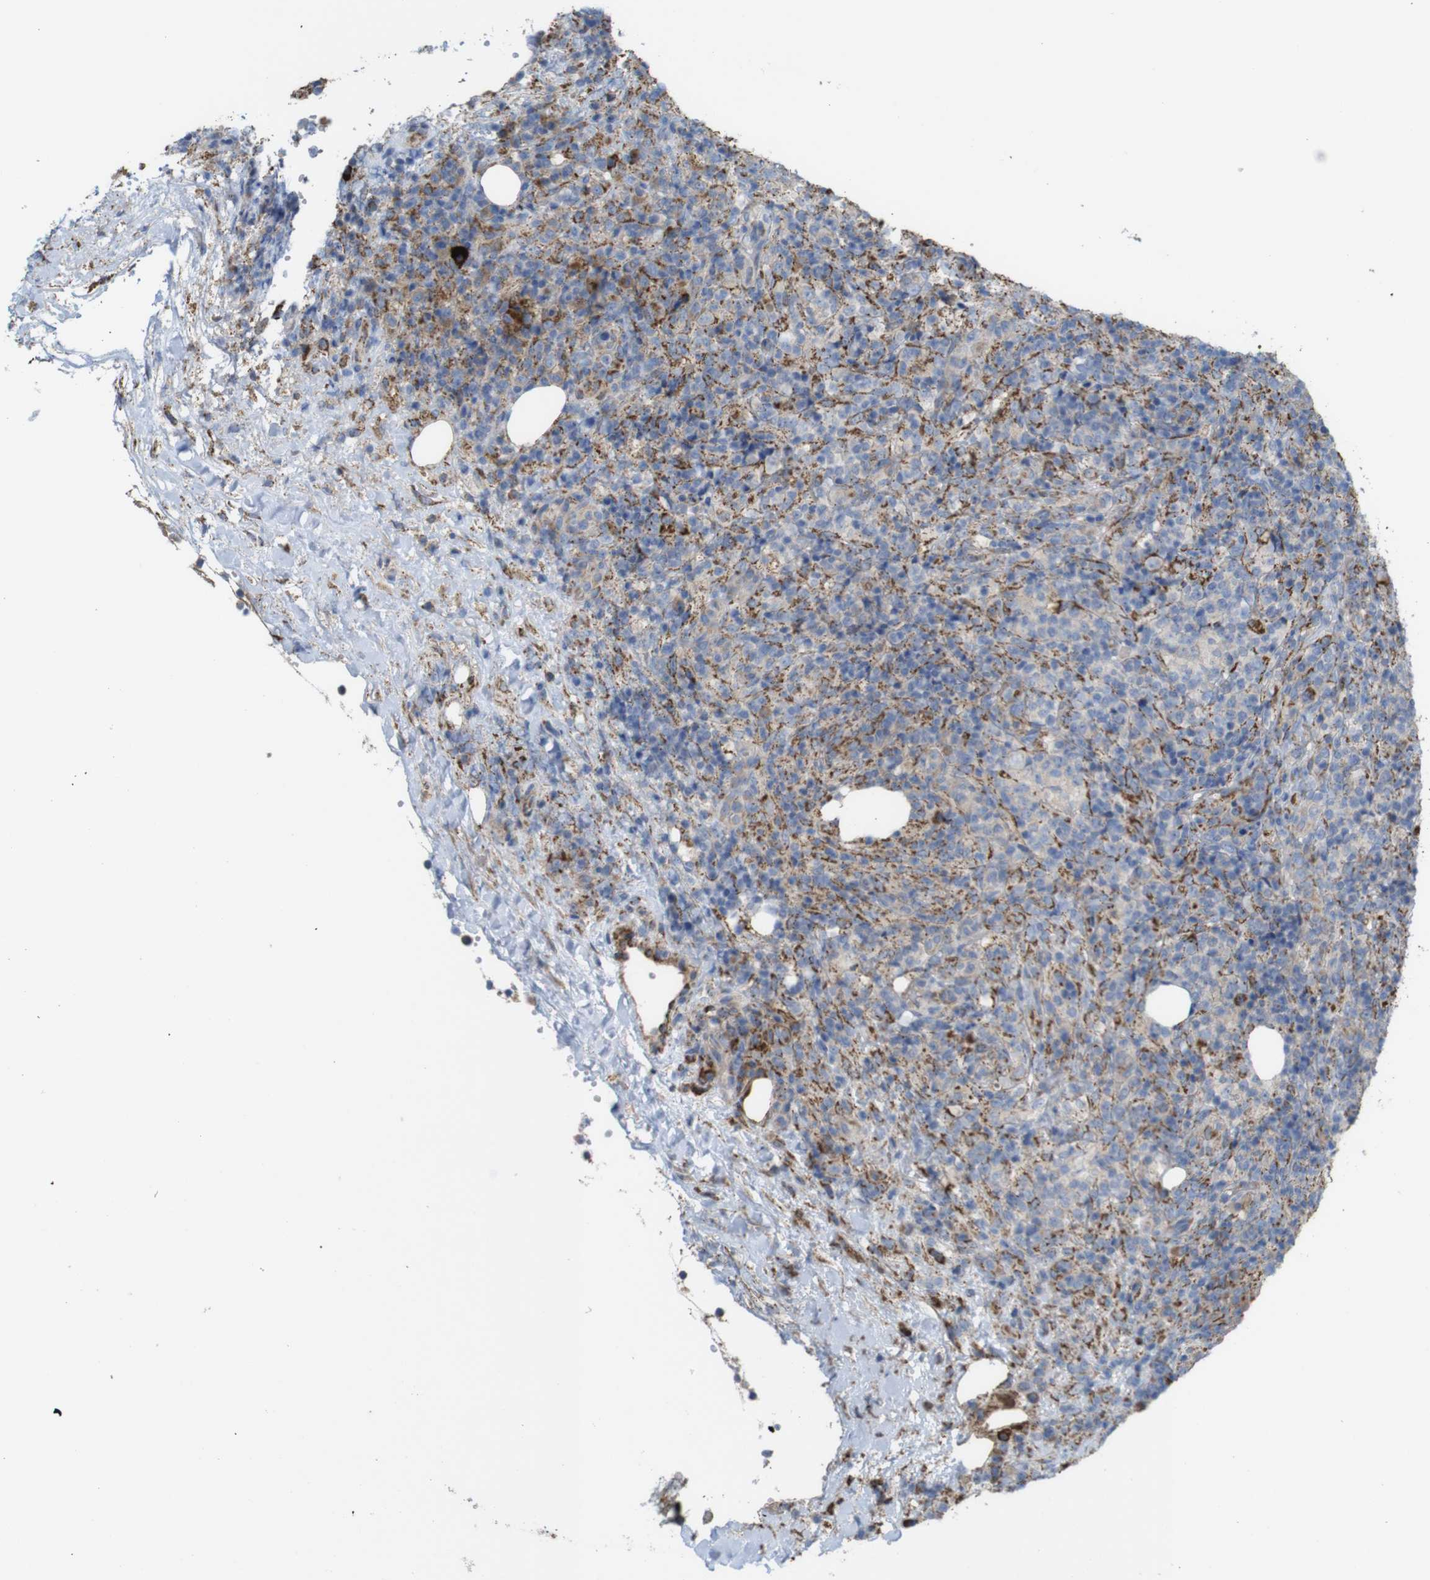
{"staining": {"intensity": "moderate", "quantity": "25%-75%", "location": "cytoplasmic/membranous"}, "tissue": "lymphoma", "cell_type": "Tumor cells", "image_type": "cancer", "snomed": [{"axis": "morphology", "description": "Malignant lymphoma, non-Hodgkin's type, High grade"}, {"axis": "topography", "description": "Lymph node"}], "caption": "Immunohistochemistry (DAB) staining of human malignant lymphoma, non-Hodgkin's type (high-grade) demonstrates moderate cytoplasmic/membranous protein positivity in about 25%-75% of tumor cells.", "gene": "PTPRR", "patient": {"sex": "female", "age": 76}}